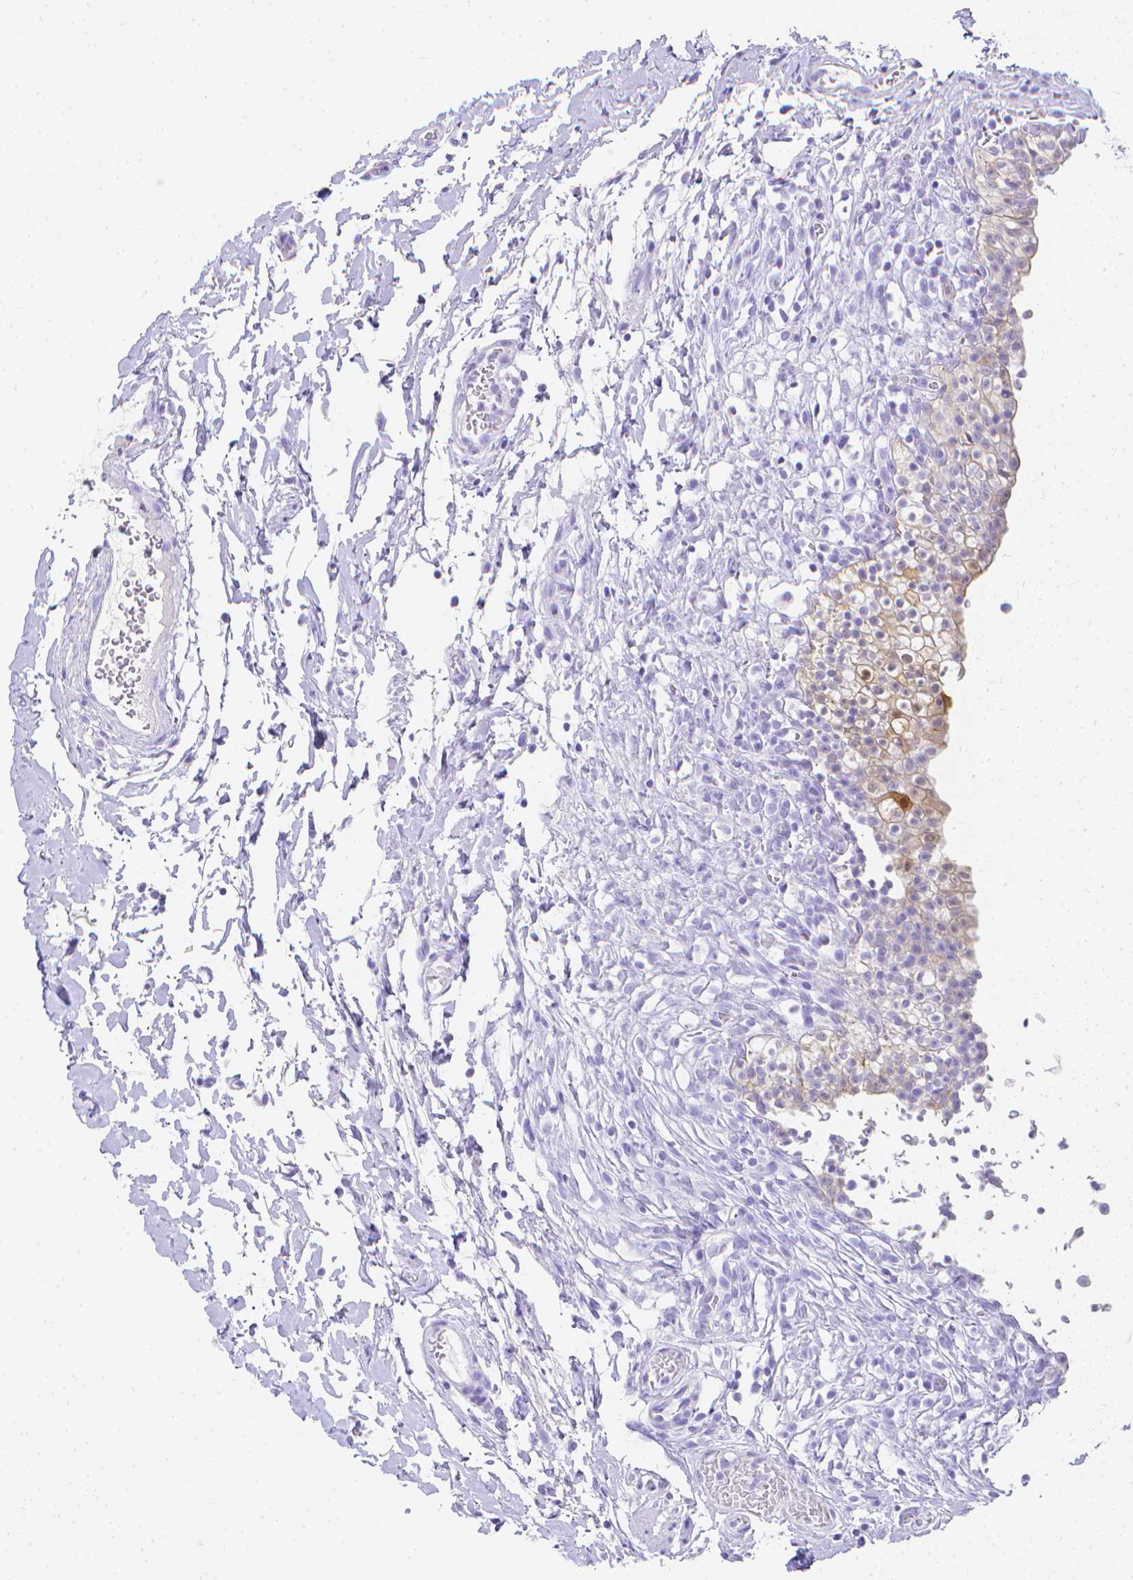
{"staining": {"intensity": "weak", "quantity": "<25%", "location": "cytoplasmic/membranous"}, "tissue": "urinary bladder", "cell_type": "Urothelial cells", "image_type": "normal", "snomed": [{"axis": "morphology", "description": "Normal tissue, NOS"}, {"axis": "topography", "description": "Urinary bladder"}, {"axis": "topography", "description": "Peripheral nerve tissue"}], "caption": "Photomicrograph shows no protein staining in urothelial cells of normal urinary bladder. (Brightfield microscopy of DAB (3,3'-diaminobenzidine) IHC at high magnification).", "gene": "LGALS4", "patient": {"sex": "male", "age": 55}}